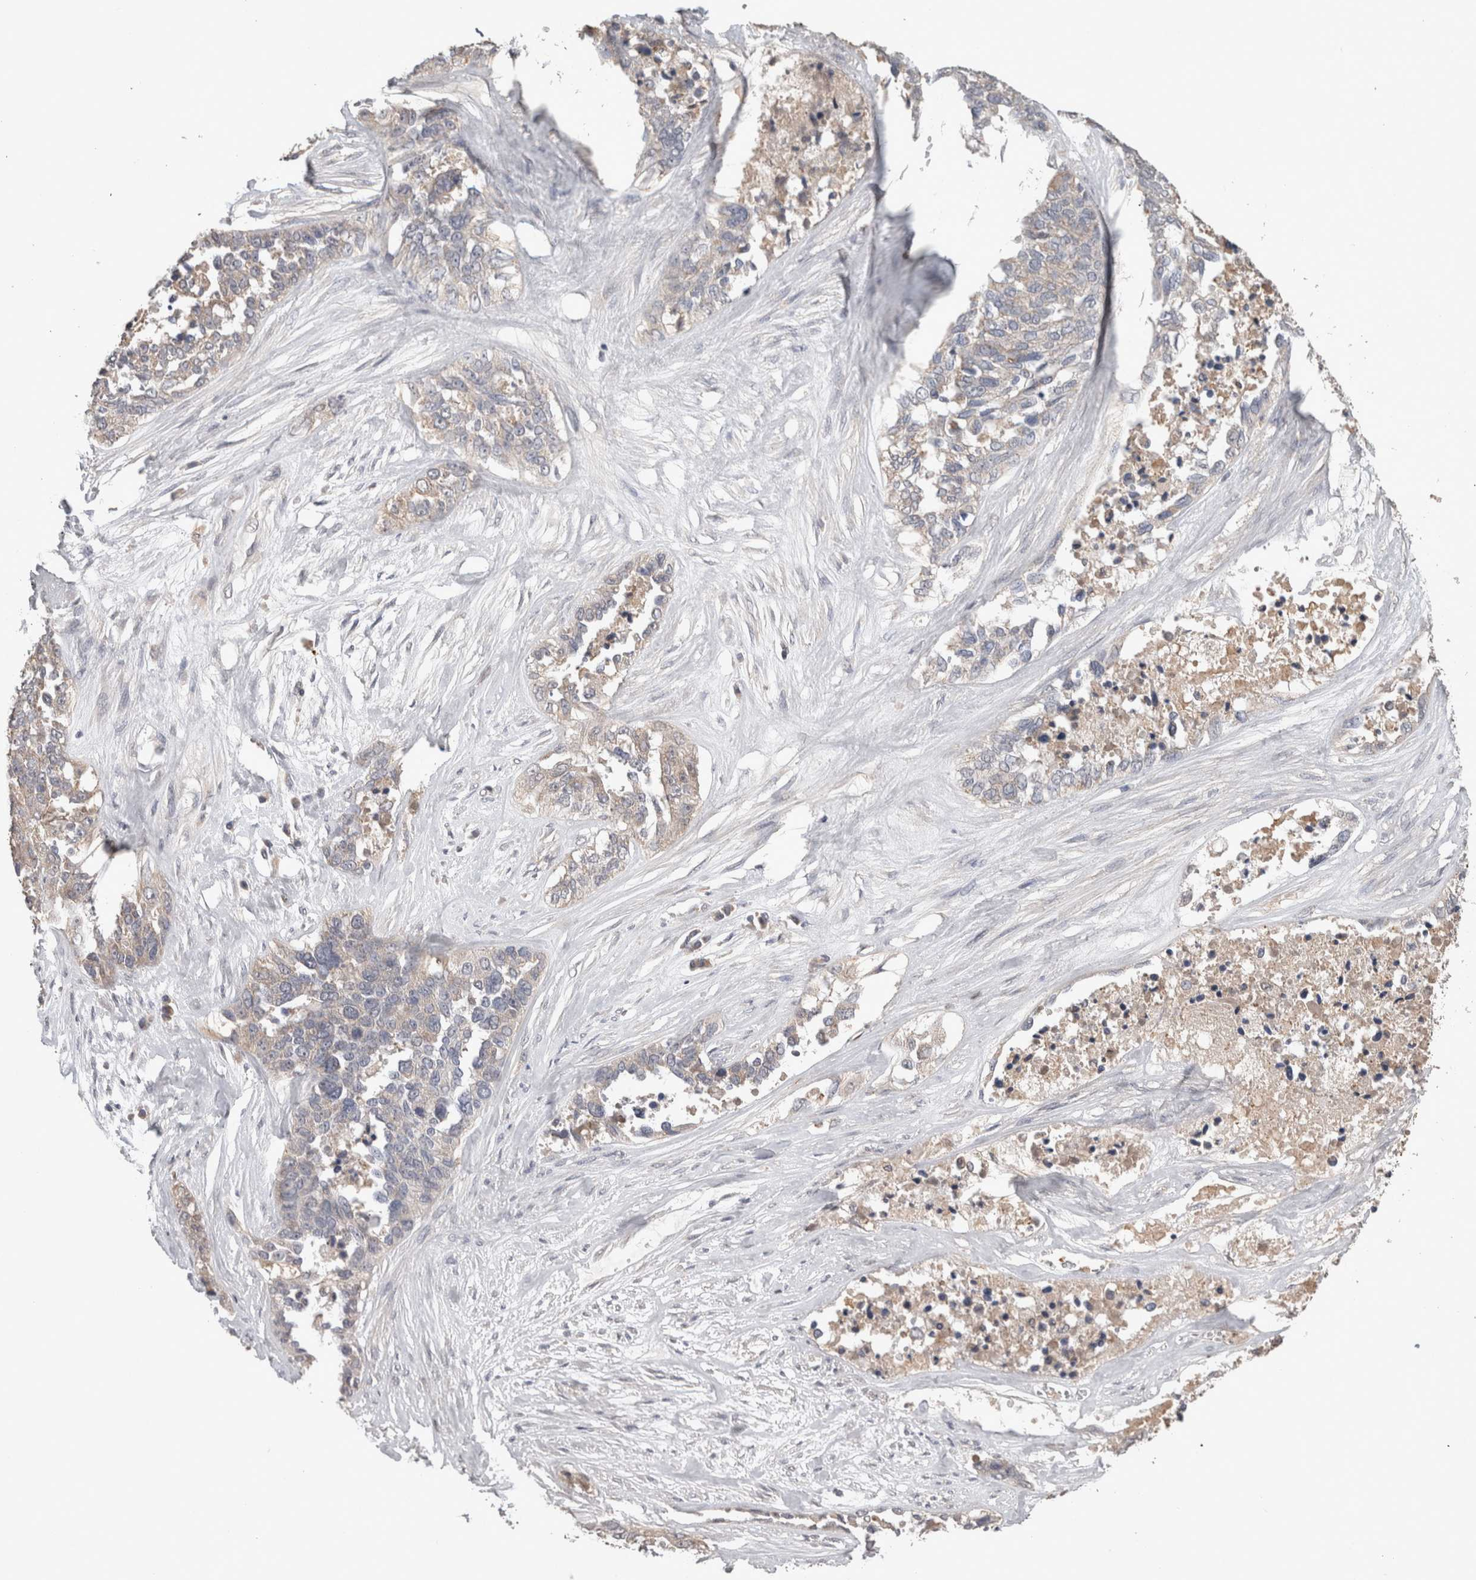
{"staining": {"intensity": "weak", "quantity": "<25%", "location": "cytoplasmic/membranous"}, "tissue": "ovarian cancer", "cell_type": "Tumor cells", "image_type": "cancer", "snomed": [{"axis": "morphology", "description": "Cystadenocarcinoma, serous, NOS"}, {"axis": "topography", "description": "Ovary"}], "caption": "DAB immunohistochemical staining of human ovarian serous cystadenocarcinoma demonstrates no significant staining in tumor cells. The staining is performed using DAB (3,3'-diaminobenzidine) brown chromogen with nuclei counter-stained in using hematoxylin.", "gene": "FABP7", "patient": {"sex": "female", "age": 44}}